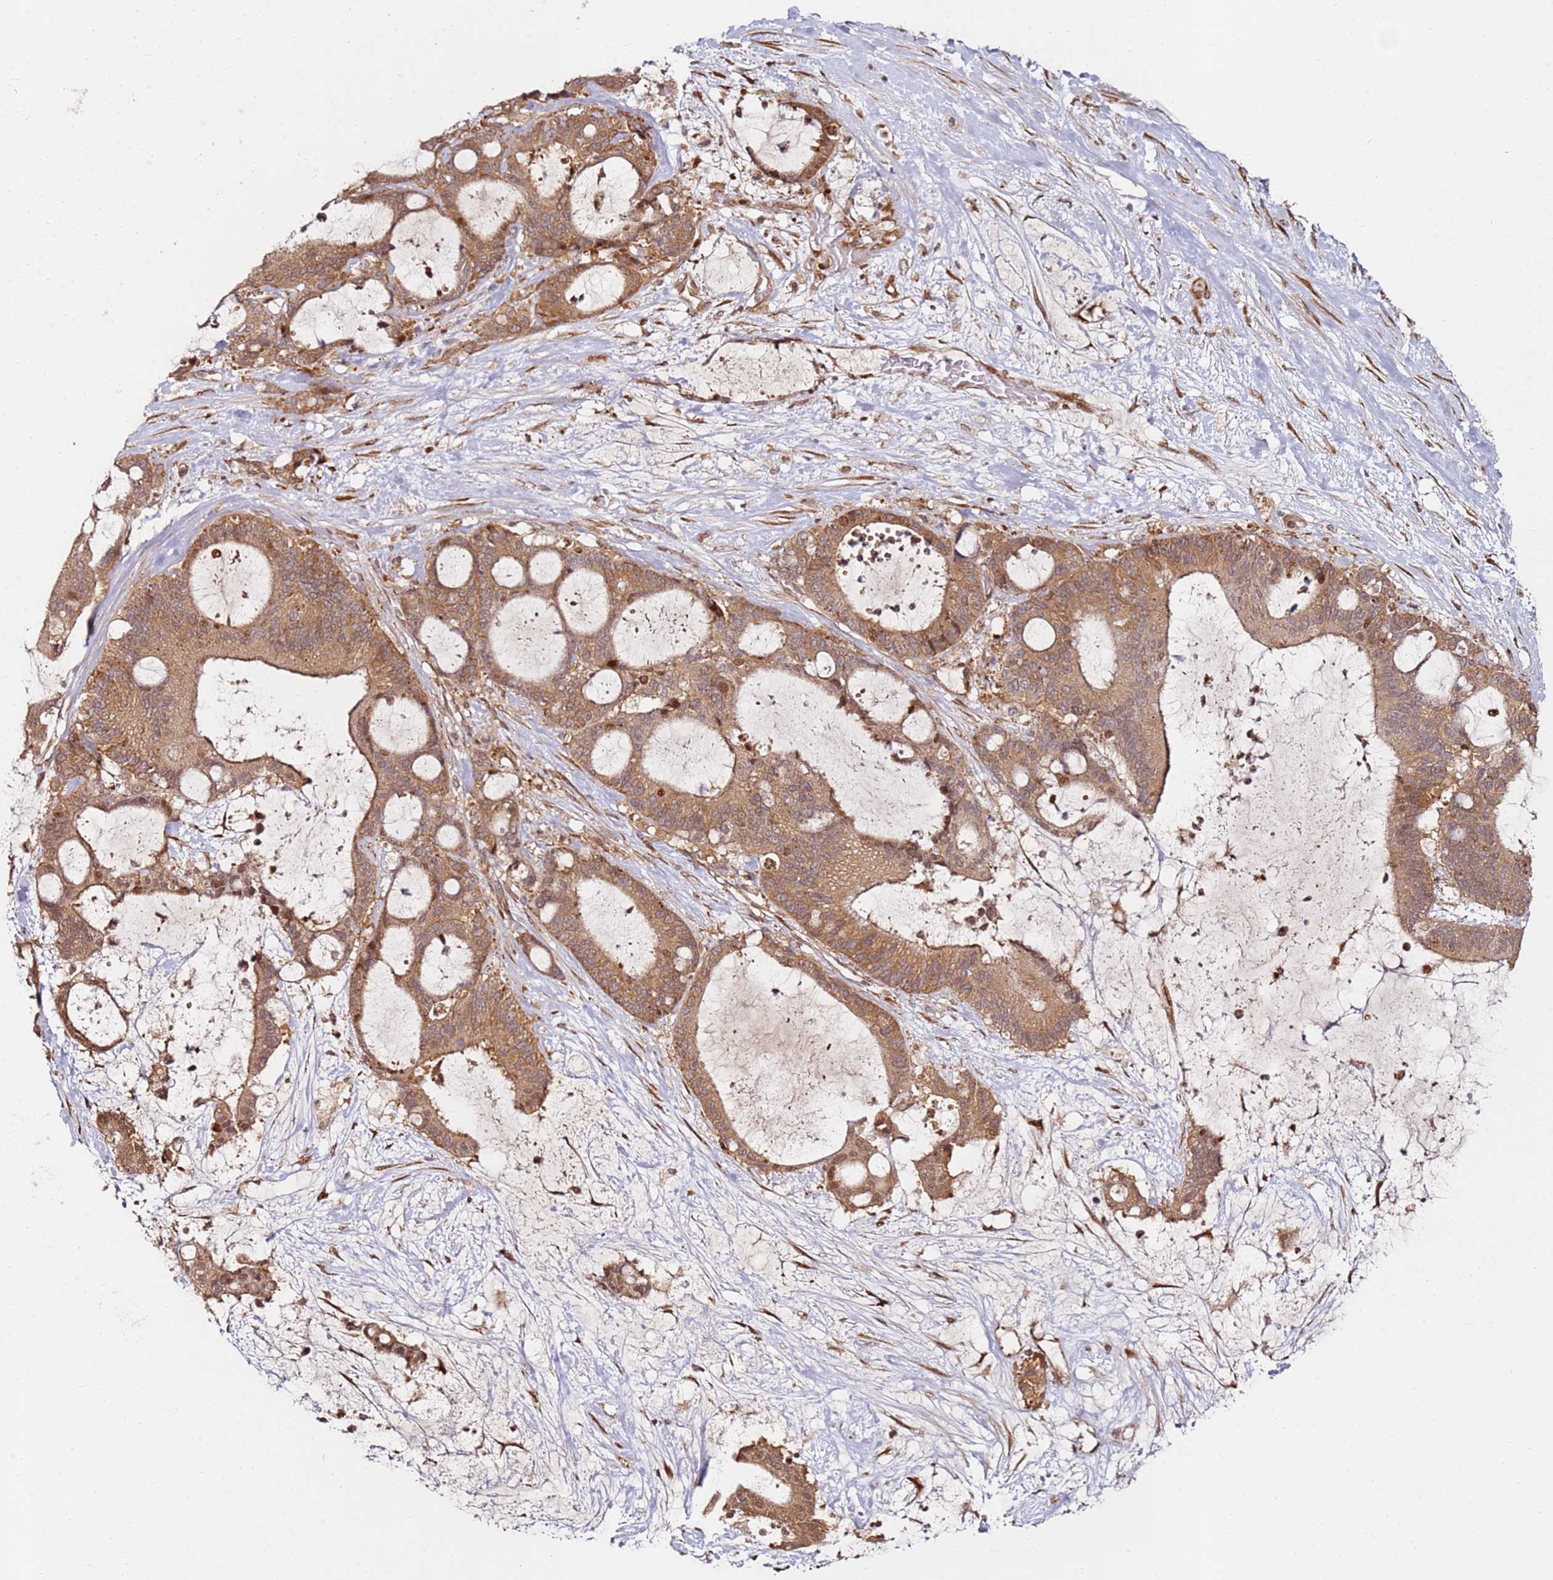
{"staining": {"intensity": "moderate", "quantity": ">75%", "location": "cytoplasmic/membranous,nuclear"}, "tissue": "liver cancer", "cell_type": "Tumor cells", "image_type": "cancer", "snomed": [{"axis": "morphology", "description": "Normal tissue, NOS"}, {"axis": "morphology", "description": "Cholangiocarcinoma"}, {"axis": "topography", "description": "Liver"}, {"axis": "topography", "description": "Peripheral nerve tissue"}], "caption": "Tumor cells show medium levels of moderate cytoplasmic/membranous and nuclear staining in approximately >75% of cells in liver cancer.", "gene": "RPS3A", "patient": {"sex": "female", "age": 73}}